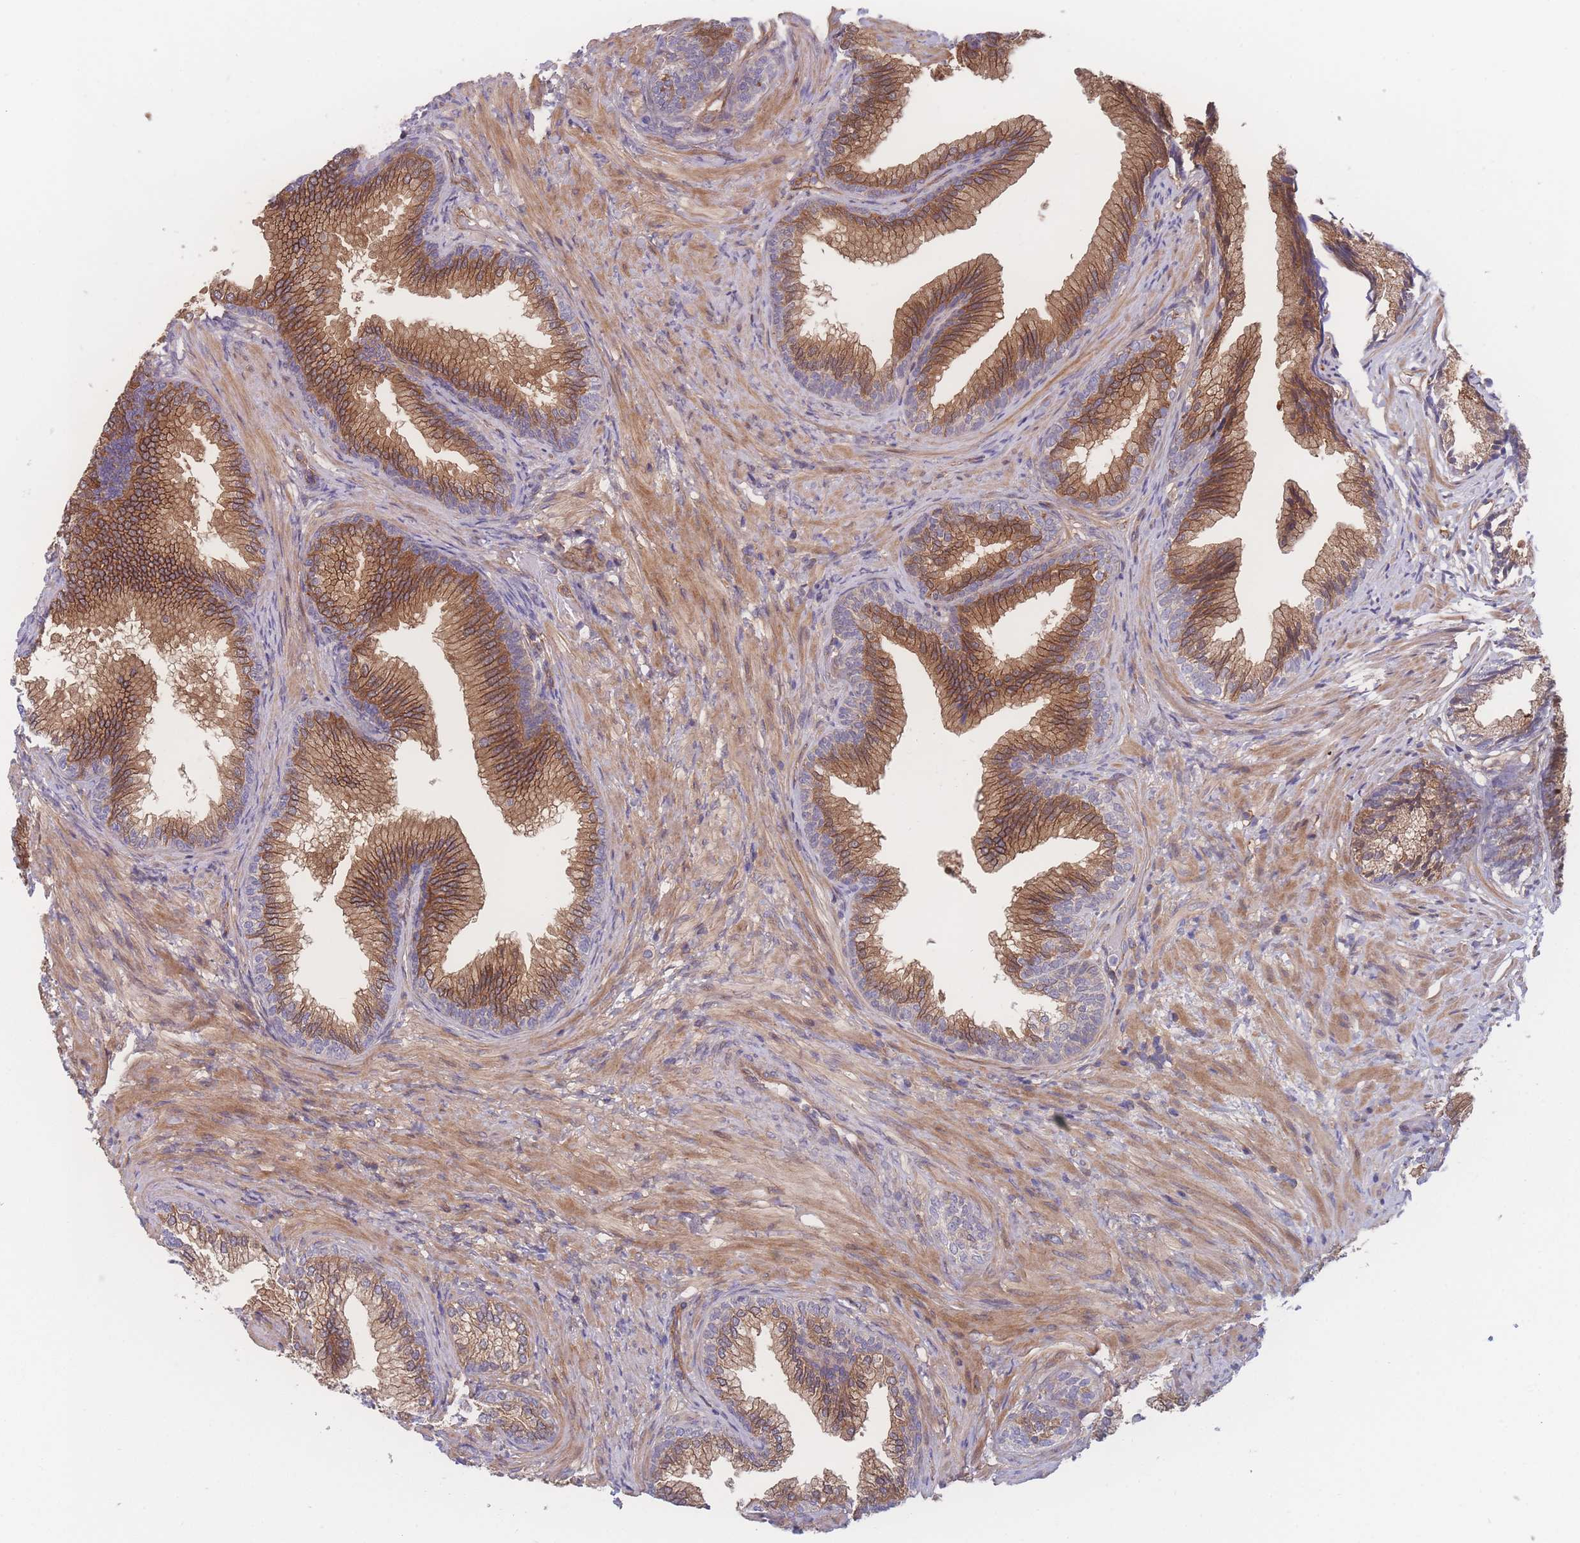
{"staining": {"intensity": "strong", "quantity": ">75%", "location": "cytoplasmic/membranous"}, "tissue": "prostate", "cell_type": "Glandular cells", "image_type": "normal", "snomed": [{"axis": "morphology", "description": "Normal tissue, NOS"}, {"axis": "topography", "description": "Prostate"}], "caption": "Immunohistochemistry of unremarkable prostate reveals high levels of strong cytoplasmic/membranous expression in about >75% of glandular cells.", "gene": "CFAP97", "patient": {"sex": "male", "age": 76}}